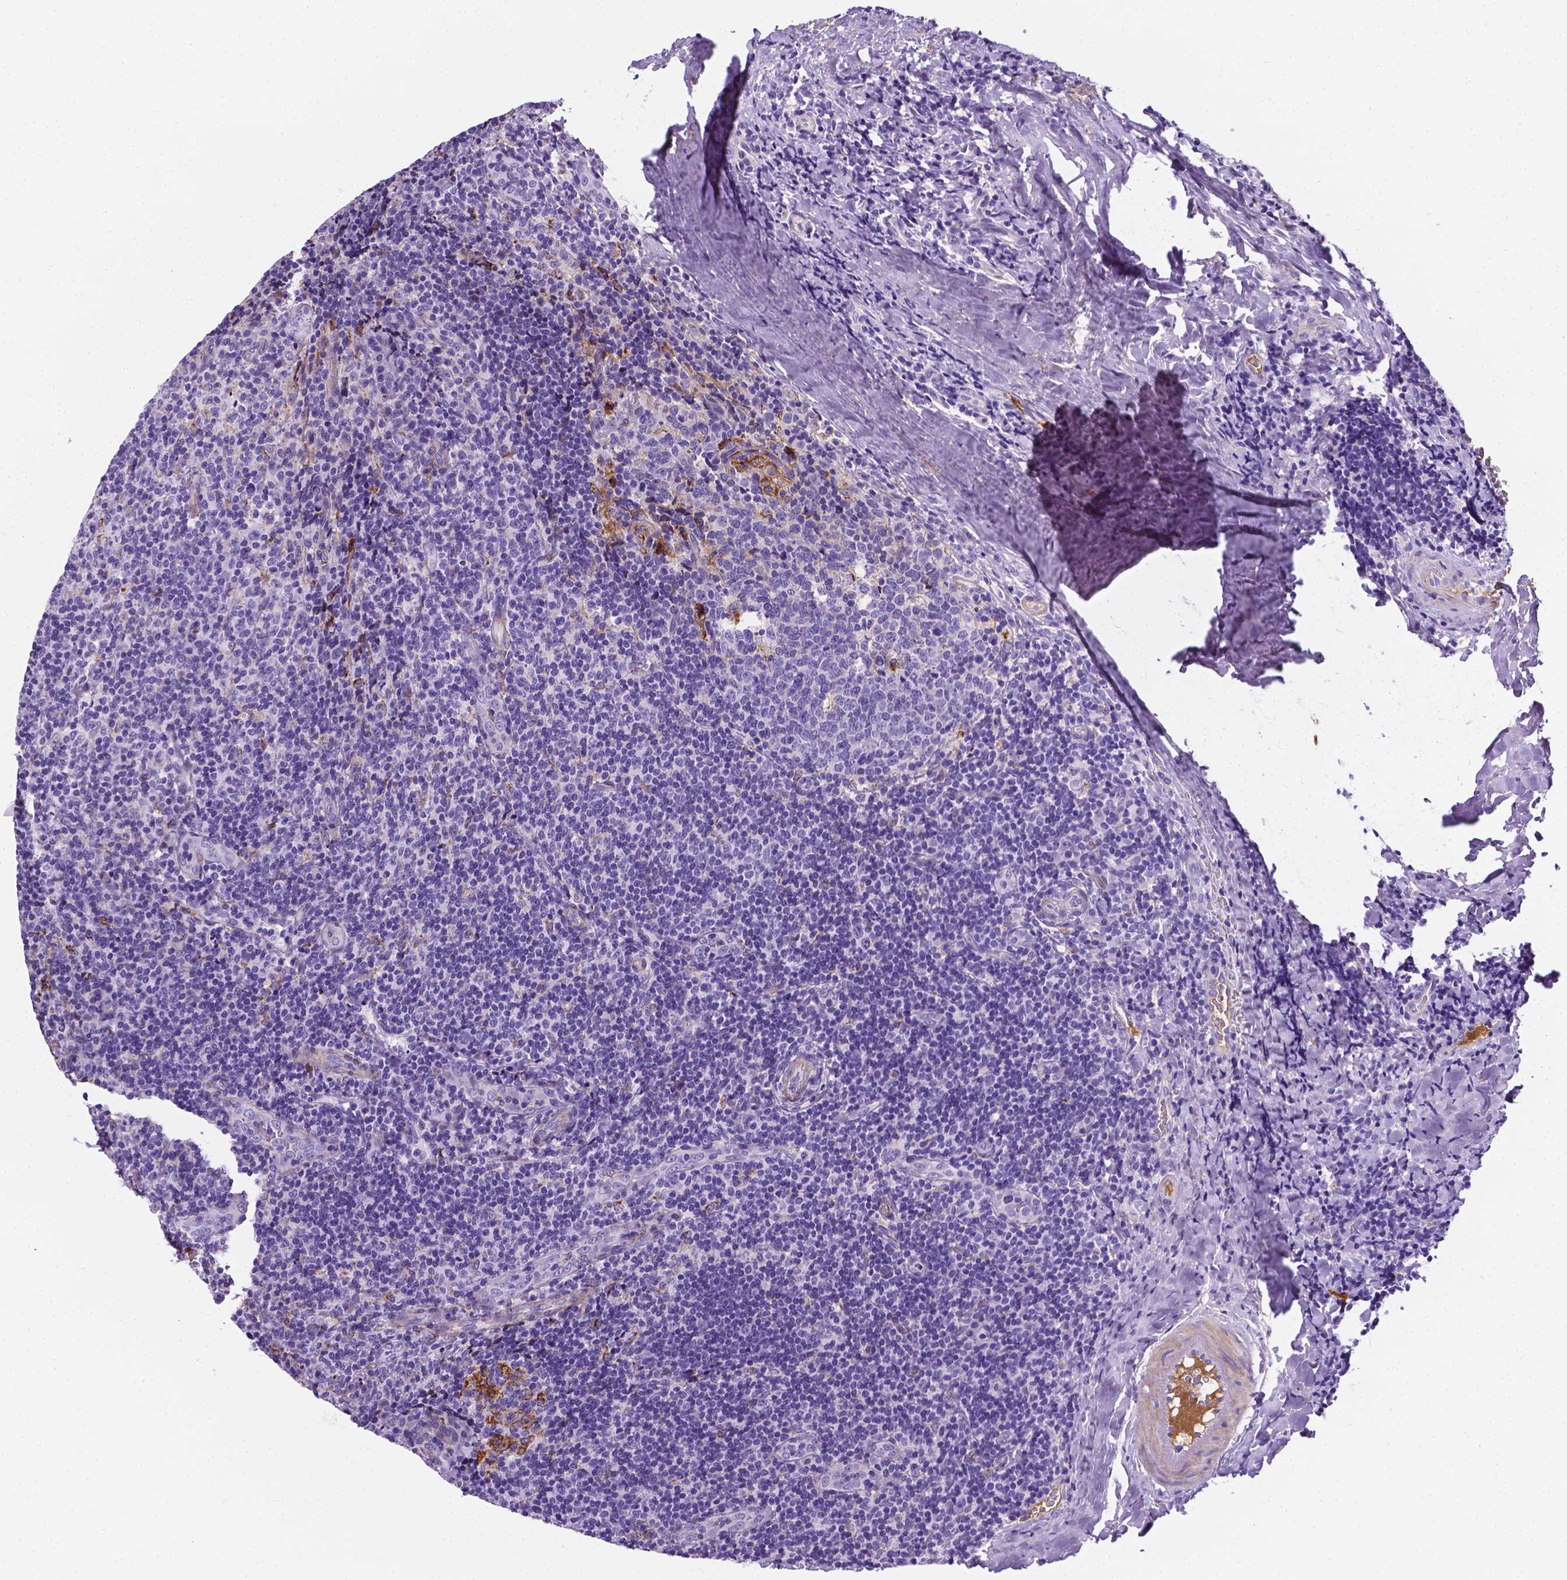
{"staining": {"intensity": "moderate", "quantity": "<25%", "location": "cytoplasmic/membranous"}, "tissue": "tonsil", "cell_type": "Germinal center cells", "image_type": "normal", "snomed": [{"axis": "morphology", "description": "Normal tissue, NOS"}, {"axis": "topography", "description": "Tonsil"}], "caption": "The image displays staining of normal tonsil, revealing moderate cytoplasmic/membranous protein expression (brown color) within germinal center cells.", "gene": "APOE", "patient": {"sex": "male", "age": 17}}